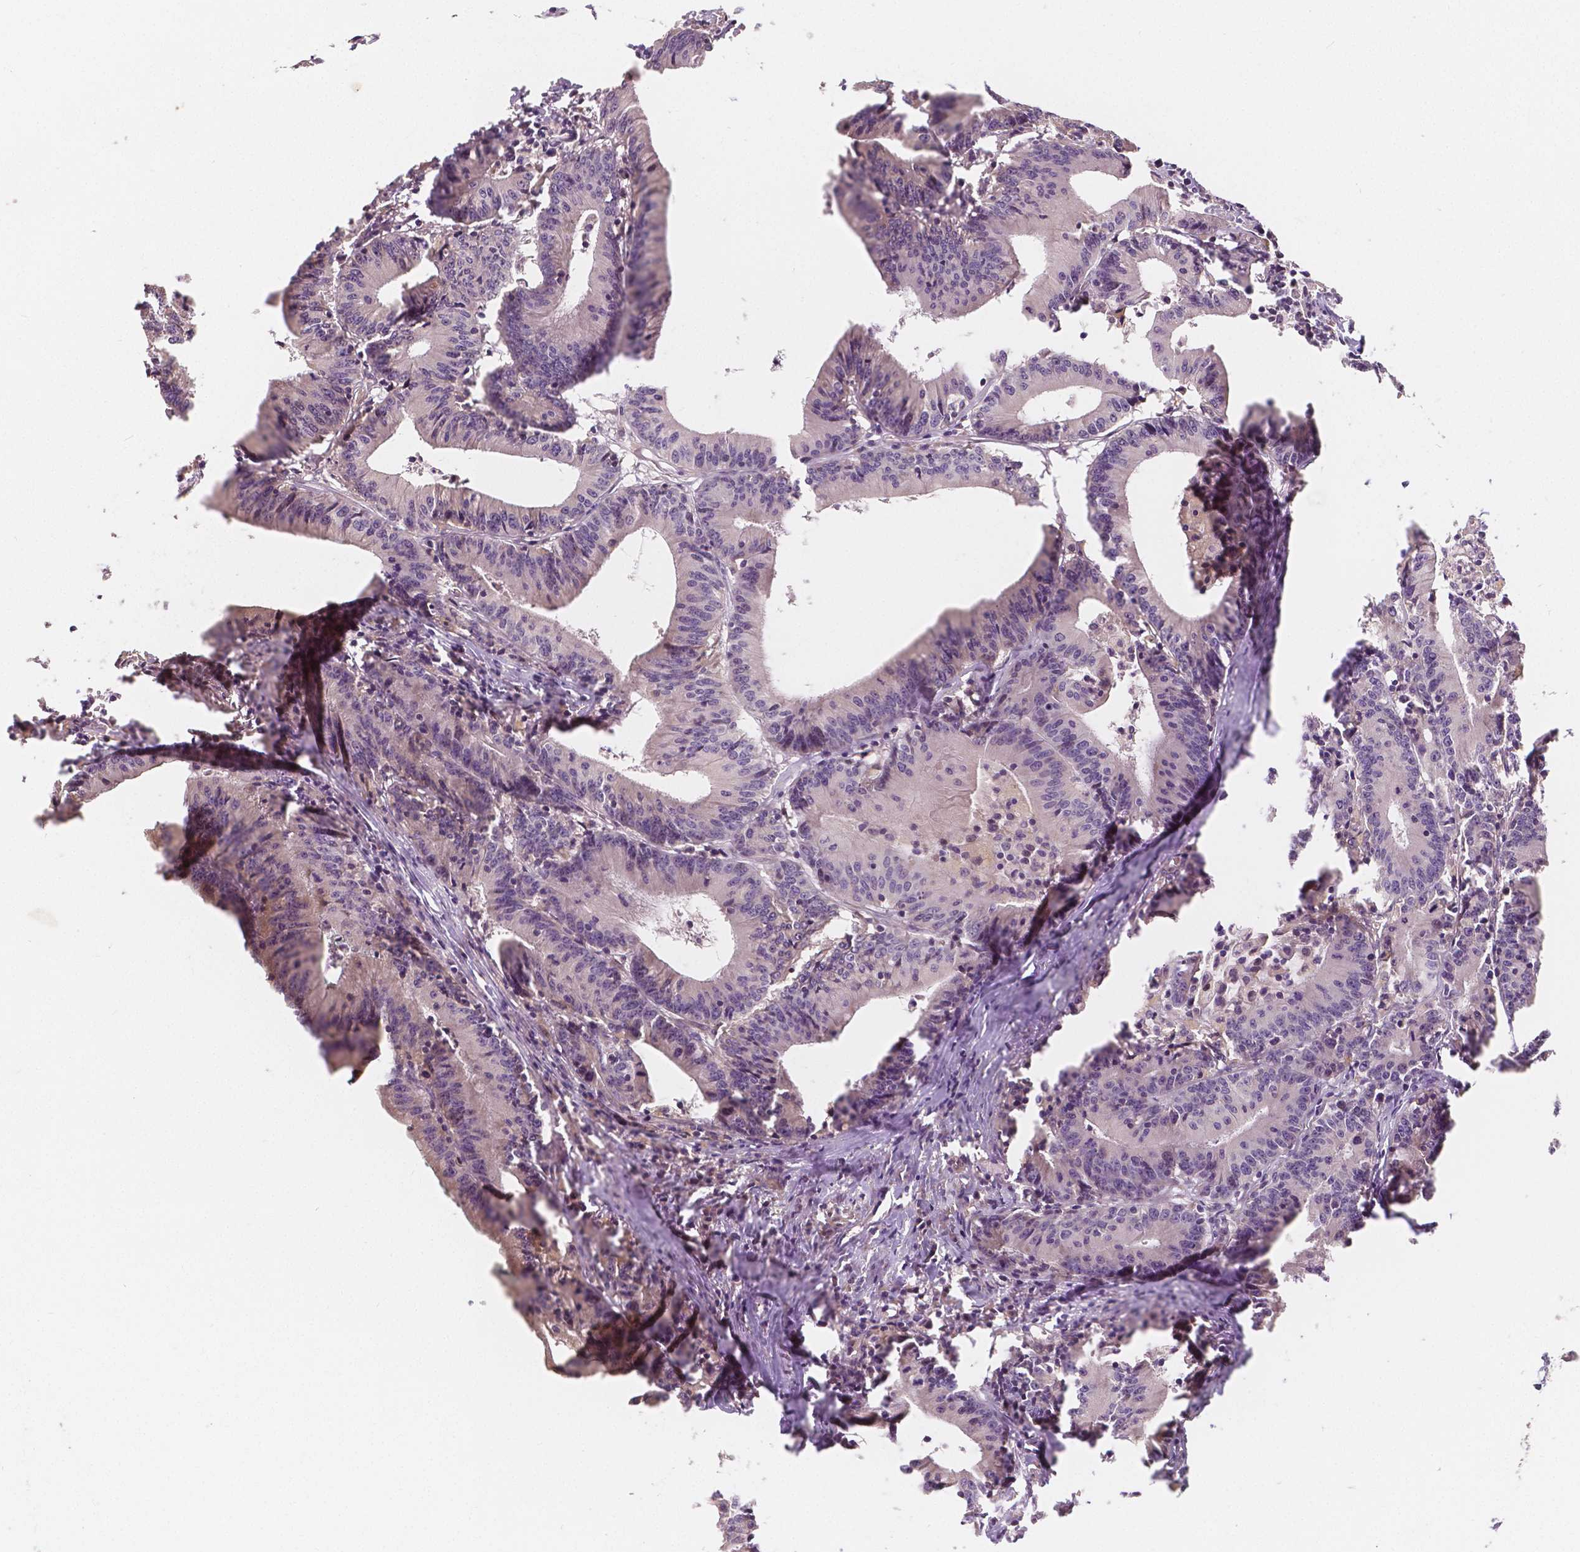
{"staining": {"intensity": "negative", "quantity": "none", "location": "none"}, "tissue": "colorectal cancer", "cell_type": "Tumor cells", "image_type": "cancer", "snomed": [{"axis": "morphology", "description": "Adenocarcinoma, NOS"}, {"axis": "topography", "description": "Colon"}], "caption": "Colorectal cancer stained for a protein using IHC displays no positivity tumor cells.", "gene": "SNX12", "patient": {"sex": "female", "age": 78}}